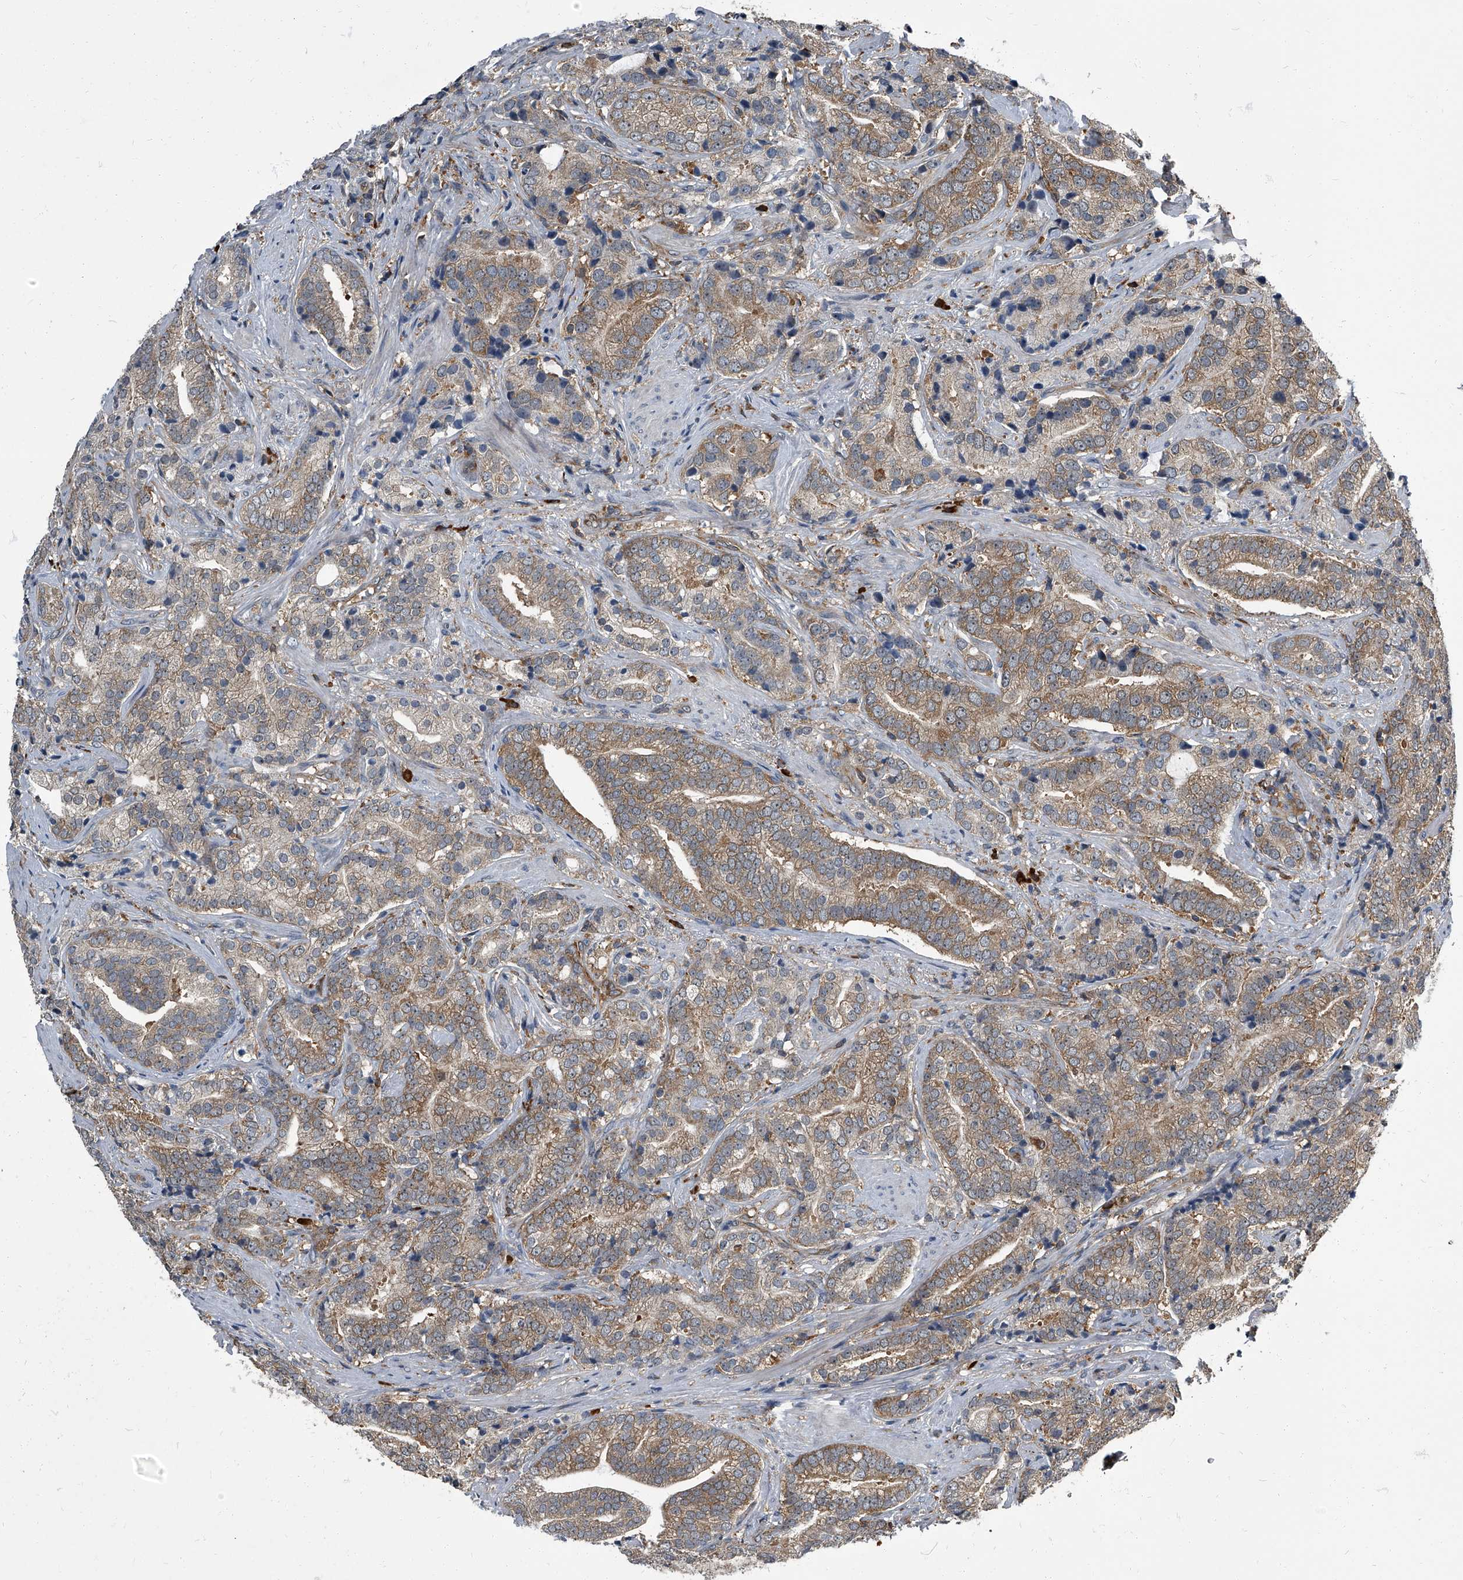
{"staining": {"intensity": "moderate", "quantity": ">75%", "location": "cytoplasmic/membranous"}, "tissue": "prostate cancer", "cell_type": "Tumor cells", "image_type": "cancer", "snomed": [{"axis": "morphology", "description": "Adenocarcinoma, High grade"}, {"axis": "topography", "description": "Prostate"}], "caption": "High-magnification brightfield microscopy of prostate cancer (adenocarcinoma (high-grade)) stained with DAB (brown) and counterstained with hematoxylin (blue). tumor cells exhibit moderate cytoplasmic/membranous expression is appreciated in about>75% of cells. (Brightfield microscopy of DAB IHC at high magnification).", "gene": "CDV3", "patient": {"sex": "male", "age": 57}}